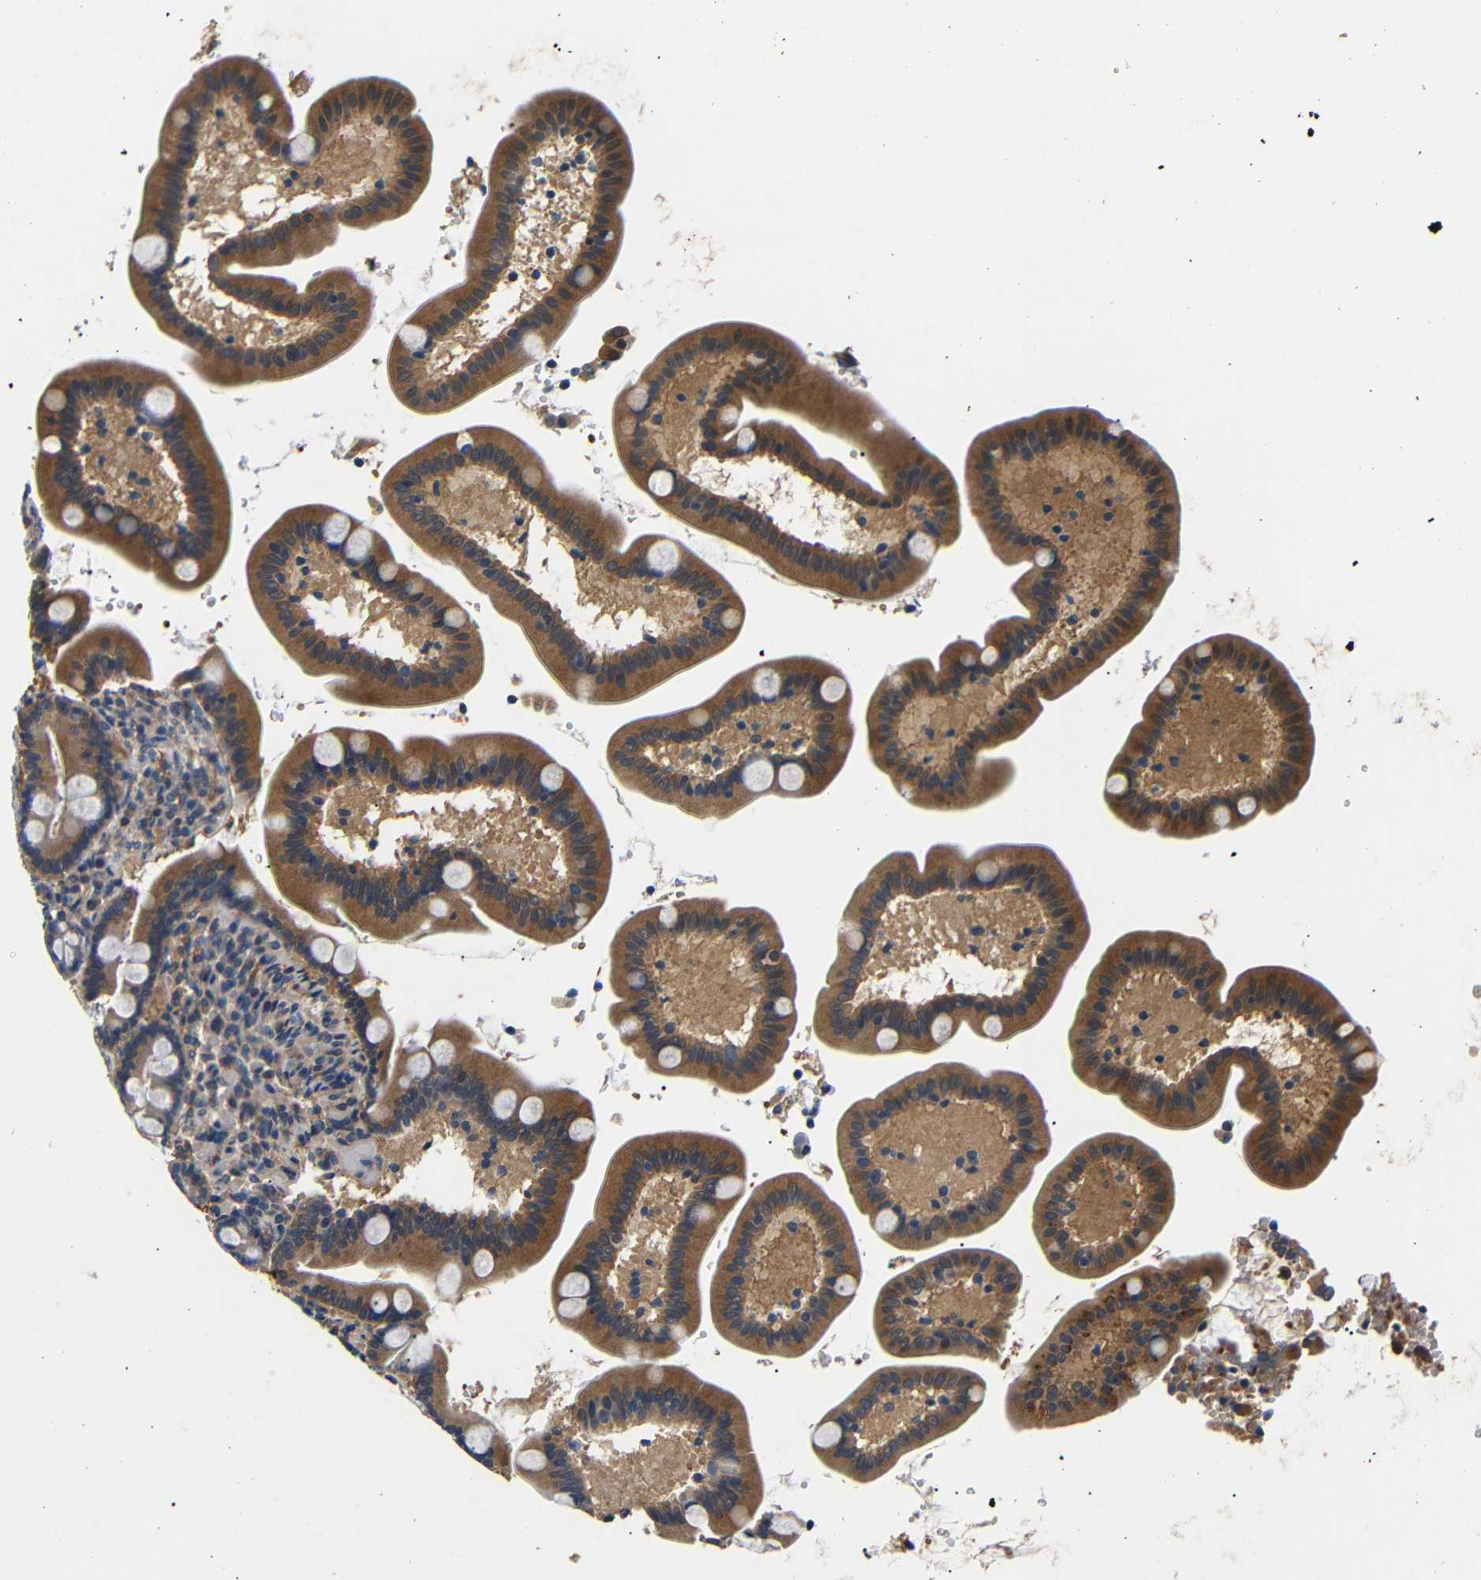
{"staining": {"intensity": "moderate", "quantity": ">75%", "location": "cytoplasmic/membranous"}, "tissue": "duodenum", "cell_type": "Glandular cells", "image_type": "normal", "snomed": [{"axis": "morphology", "description": "Normal tissue, NOS"}, {"axis": "topography", "description": "Duodenum"}], "caption": "The immunohistochemical stain labels moderate cytoplasmic/membranous positivity in glandular cells of normal duodenum.", "gene": "DDR1", "patient": {"sex": "male", "age": 54}}